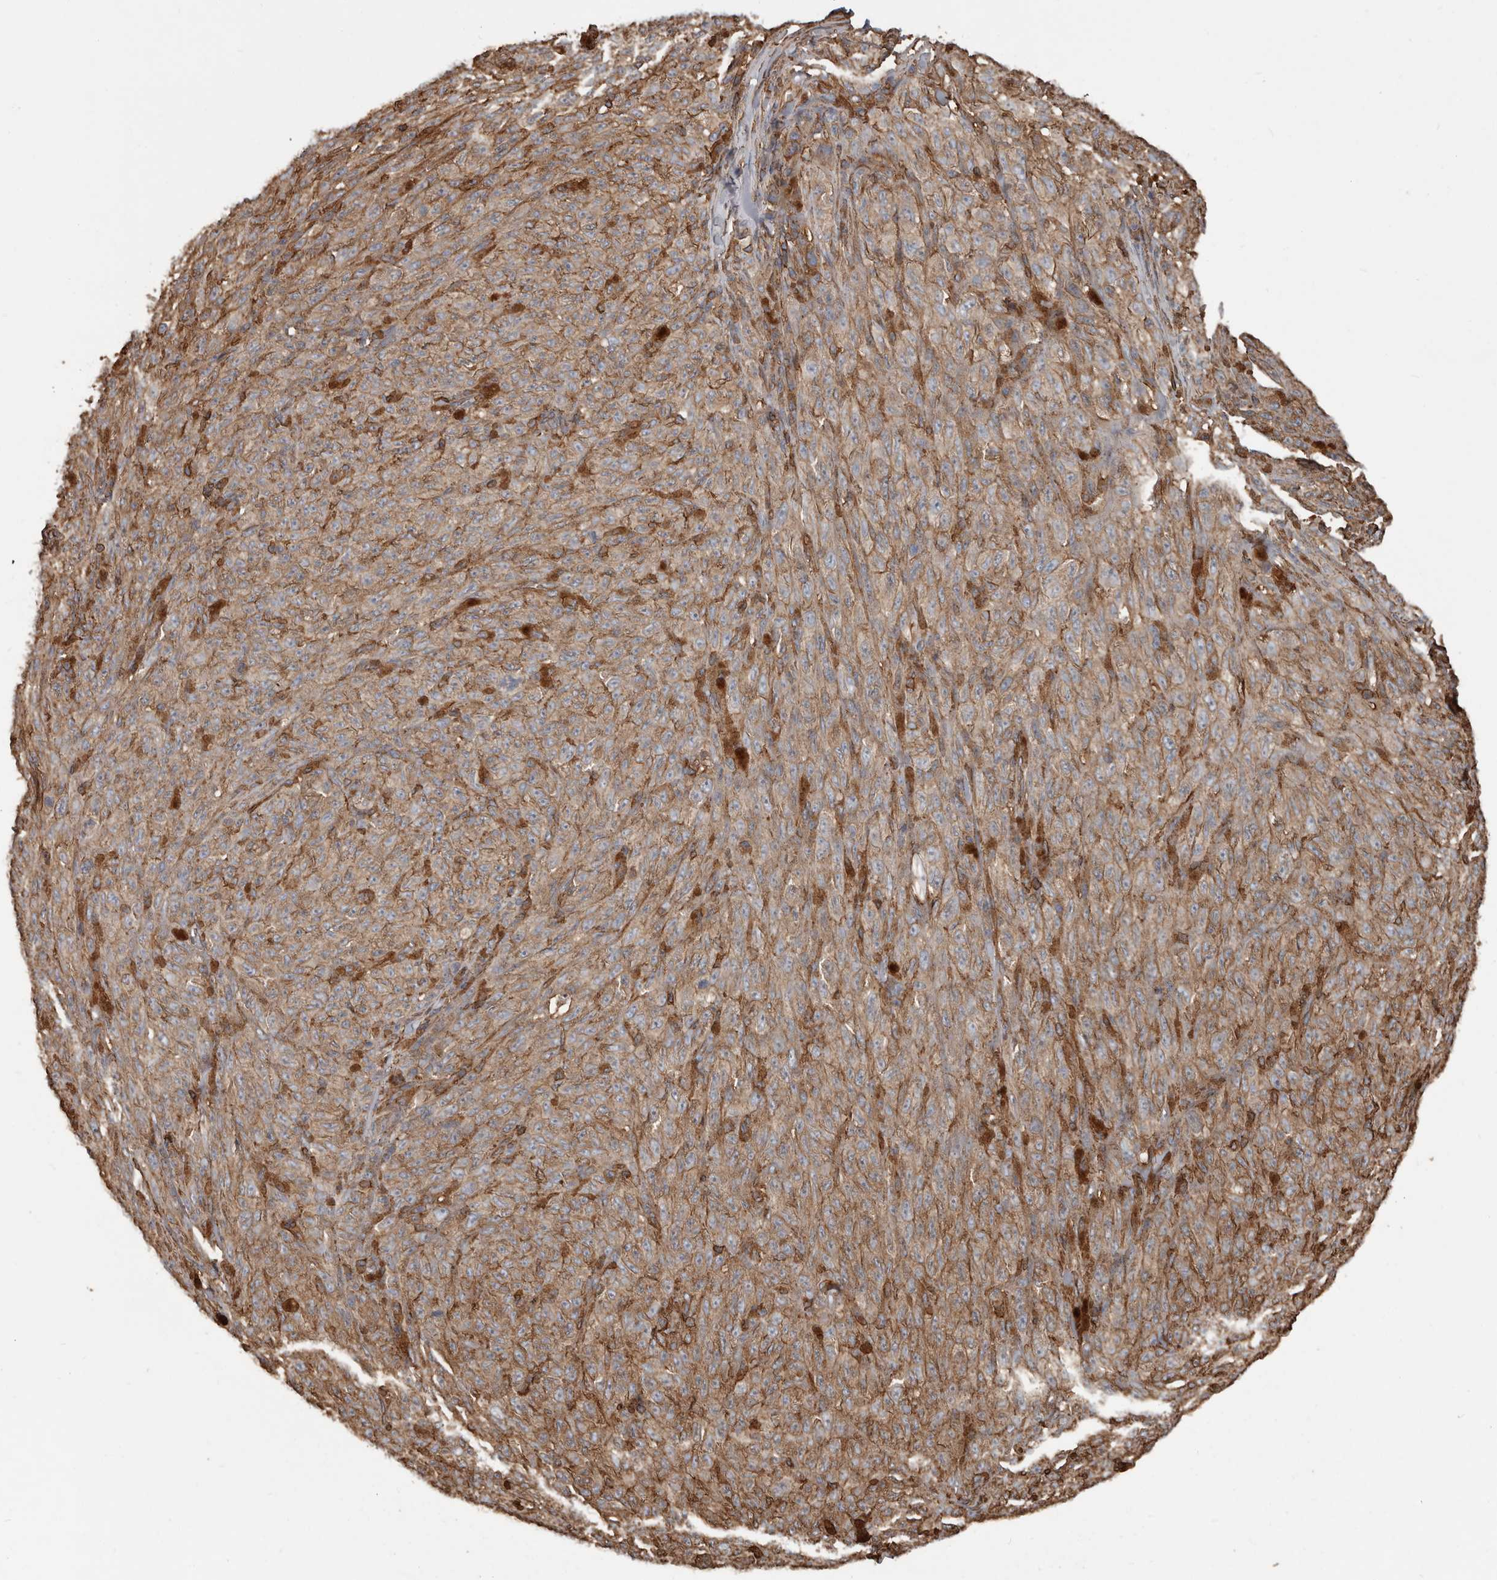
{"staining": {"intensity": "moderate", "quantity": ">75%", "location": "cytoplasmic/membranous"}, "tissue": "melanoma", "cell_type": "Tumor cells", "image_type": "cancer", "snomed": [{"axis": "morphology", "description": "Malignant melanoma, NOS"}, {"axis": "topography", "description": "Skin"}], "caption": "Melanoma tissue exhibits moderate cytoplasmic/membranous staining in approximately >75% of tumor cells (DAB (3,3'-diaminobenzidine) IHC, brown staining for protein, blue staining for nuclei).", "gene": "DENND6B", "patient": {"sex": "female", "age": 82}}